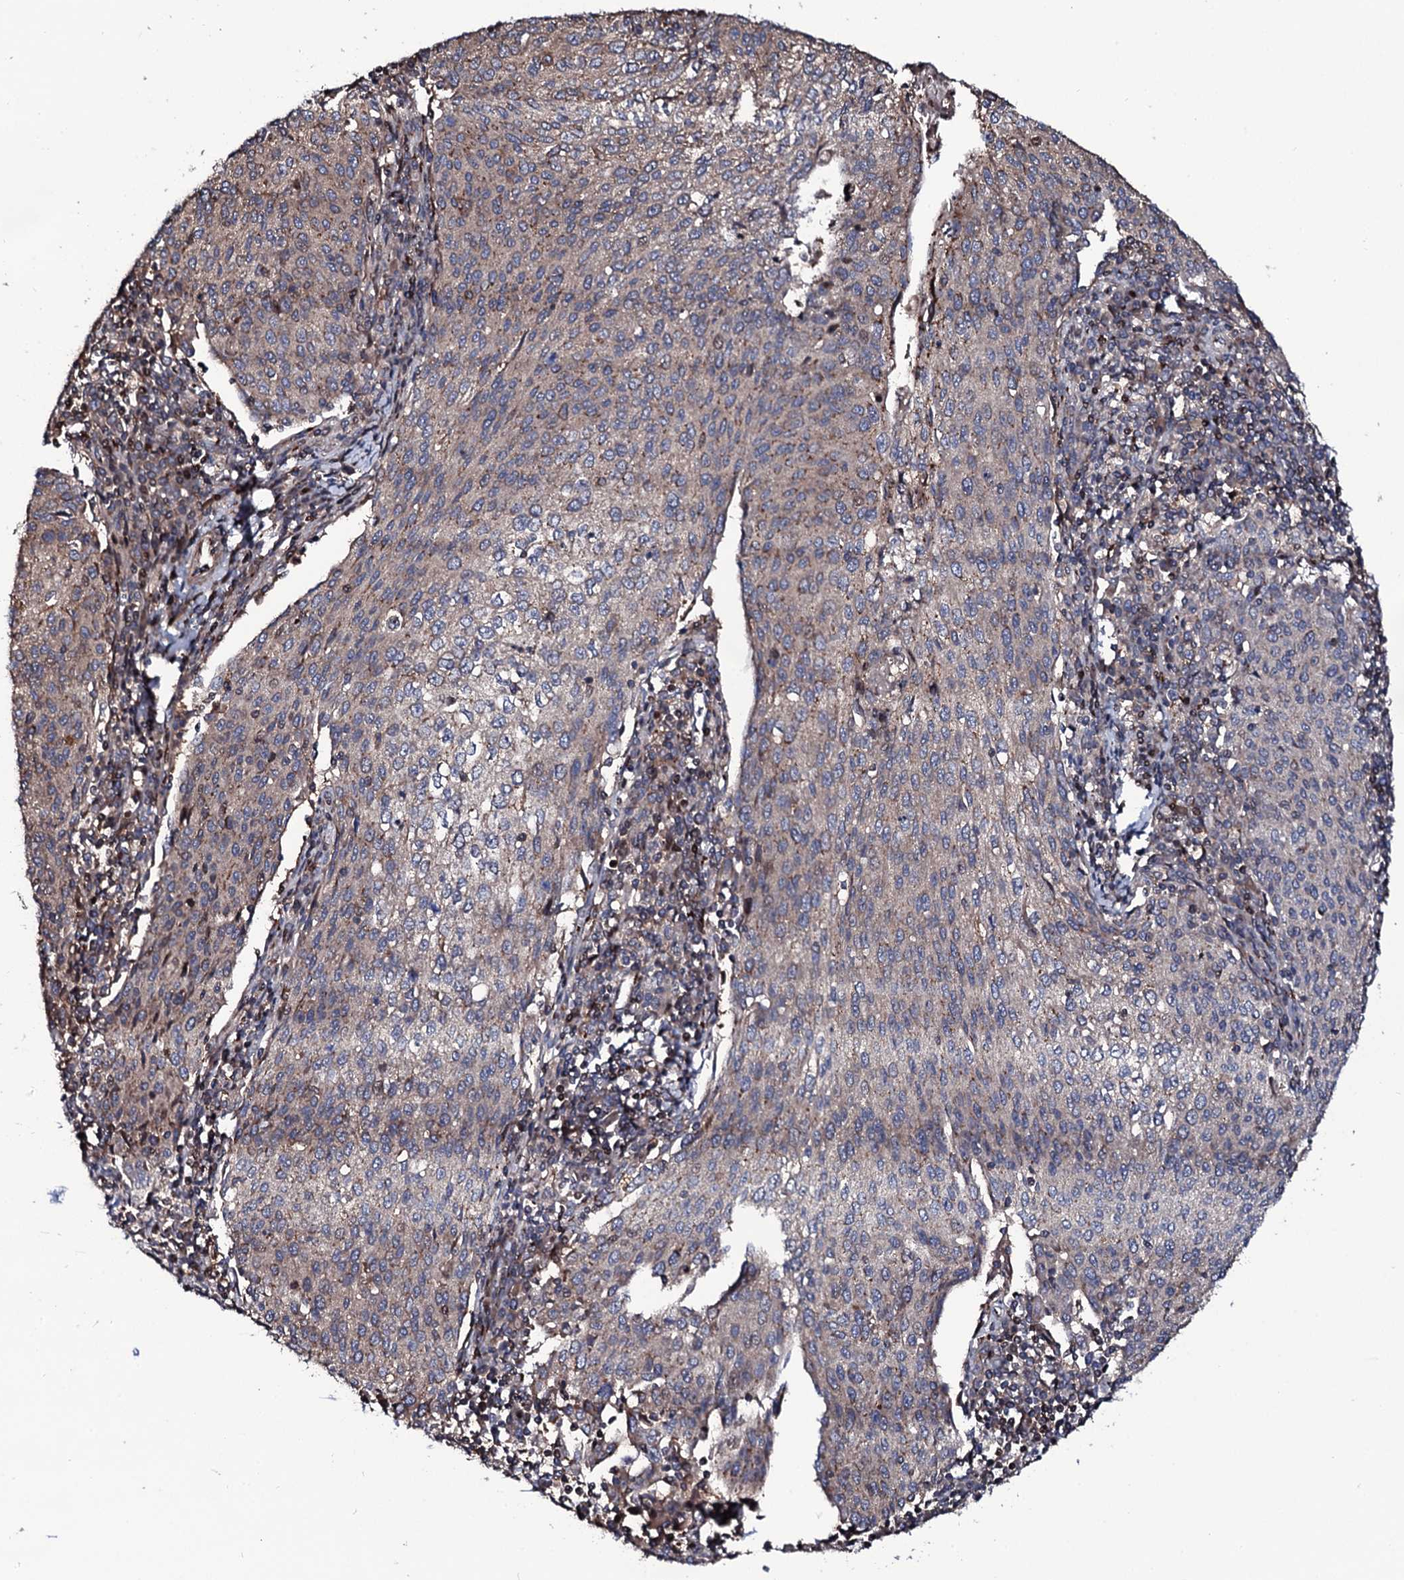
{"staining": {"intensity": "weak", "quantity": "25%-75%", "location": "cytoplasmic/membranous"}, "tissue": "cervical cancer", "cell_type": "Tumor cells", "image_type": "cancer", "snomed": [{"axis": "morphology", "description": "Squamous cell carcinoma, NOS"}, {"axis": "topography", "description": "Cervix"}], "caption": "Immunohistochemical staining of human squamous cell carcinoma (cervical) shows weak cytoplasmic/membranous protein staining in approximately 25%-75% of tumor cells.", "gene": "PLET1", "patient": {"sex": "female", "age": 46}}